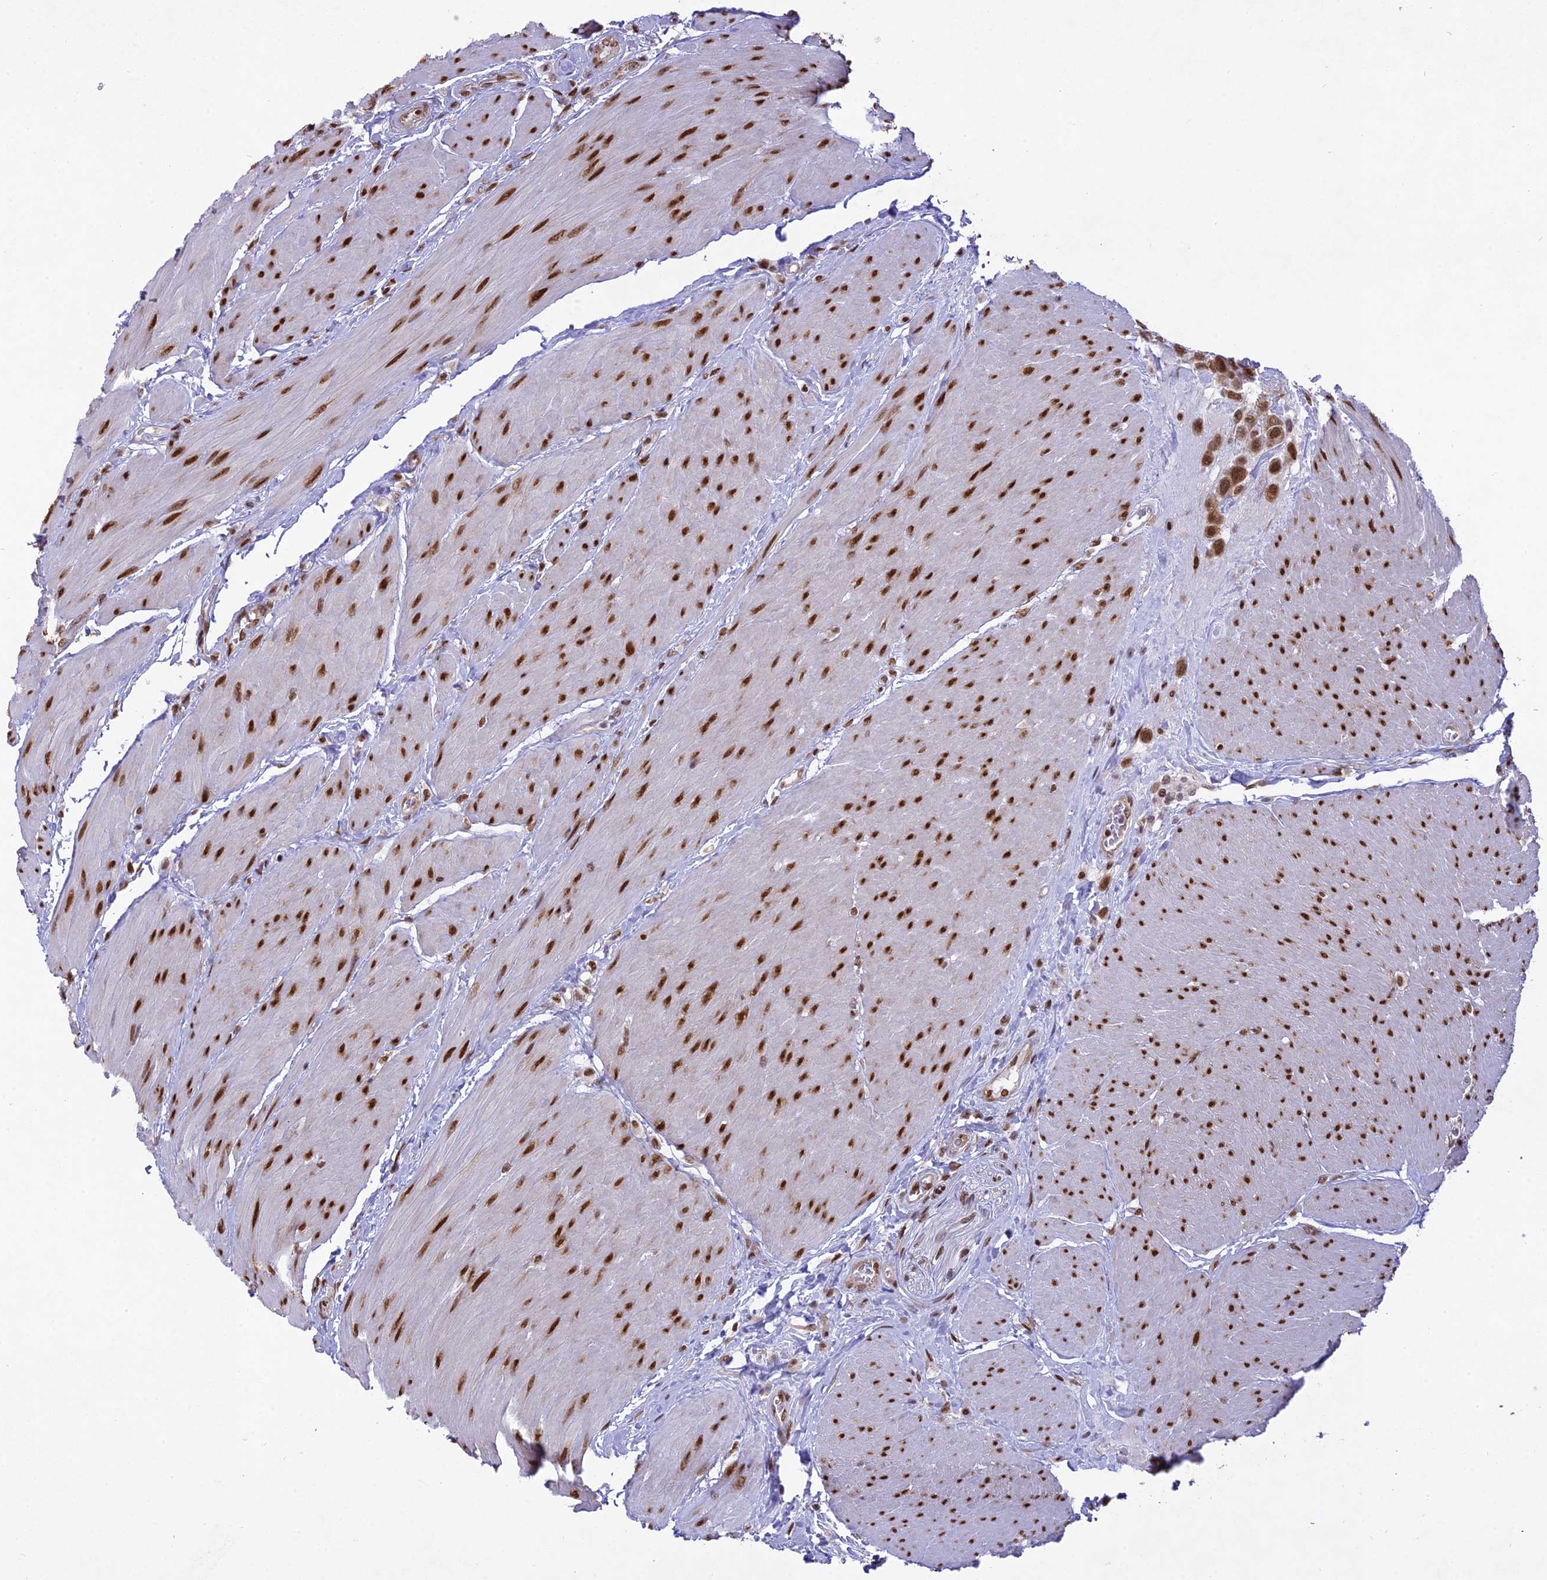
{"staining": {"intensity": "strong", "quantity": ">75%", "location": "nuclear"}, "tissue": "urothelial cancer", "cell_type": "Tumor cells", "image_type": "cancer", "snomed": [{"axis": "morphology", "description": "Urothelial carcinoma, High grade"}, {"axis": "topography", "description": "Urinary bladder"}], "caption": "DAB immunohistochemical staining of urothelial carcinoma (high-grade) demonstrates strong nuclear protein staining in about >75% of tumor cells. (DAB (3,3'-diaminobenzidine) IHC, brown staining for protein, blue staining for nuclei).", "gene": "DDX1", "patient": {"sex": "male", "age": 50}}